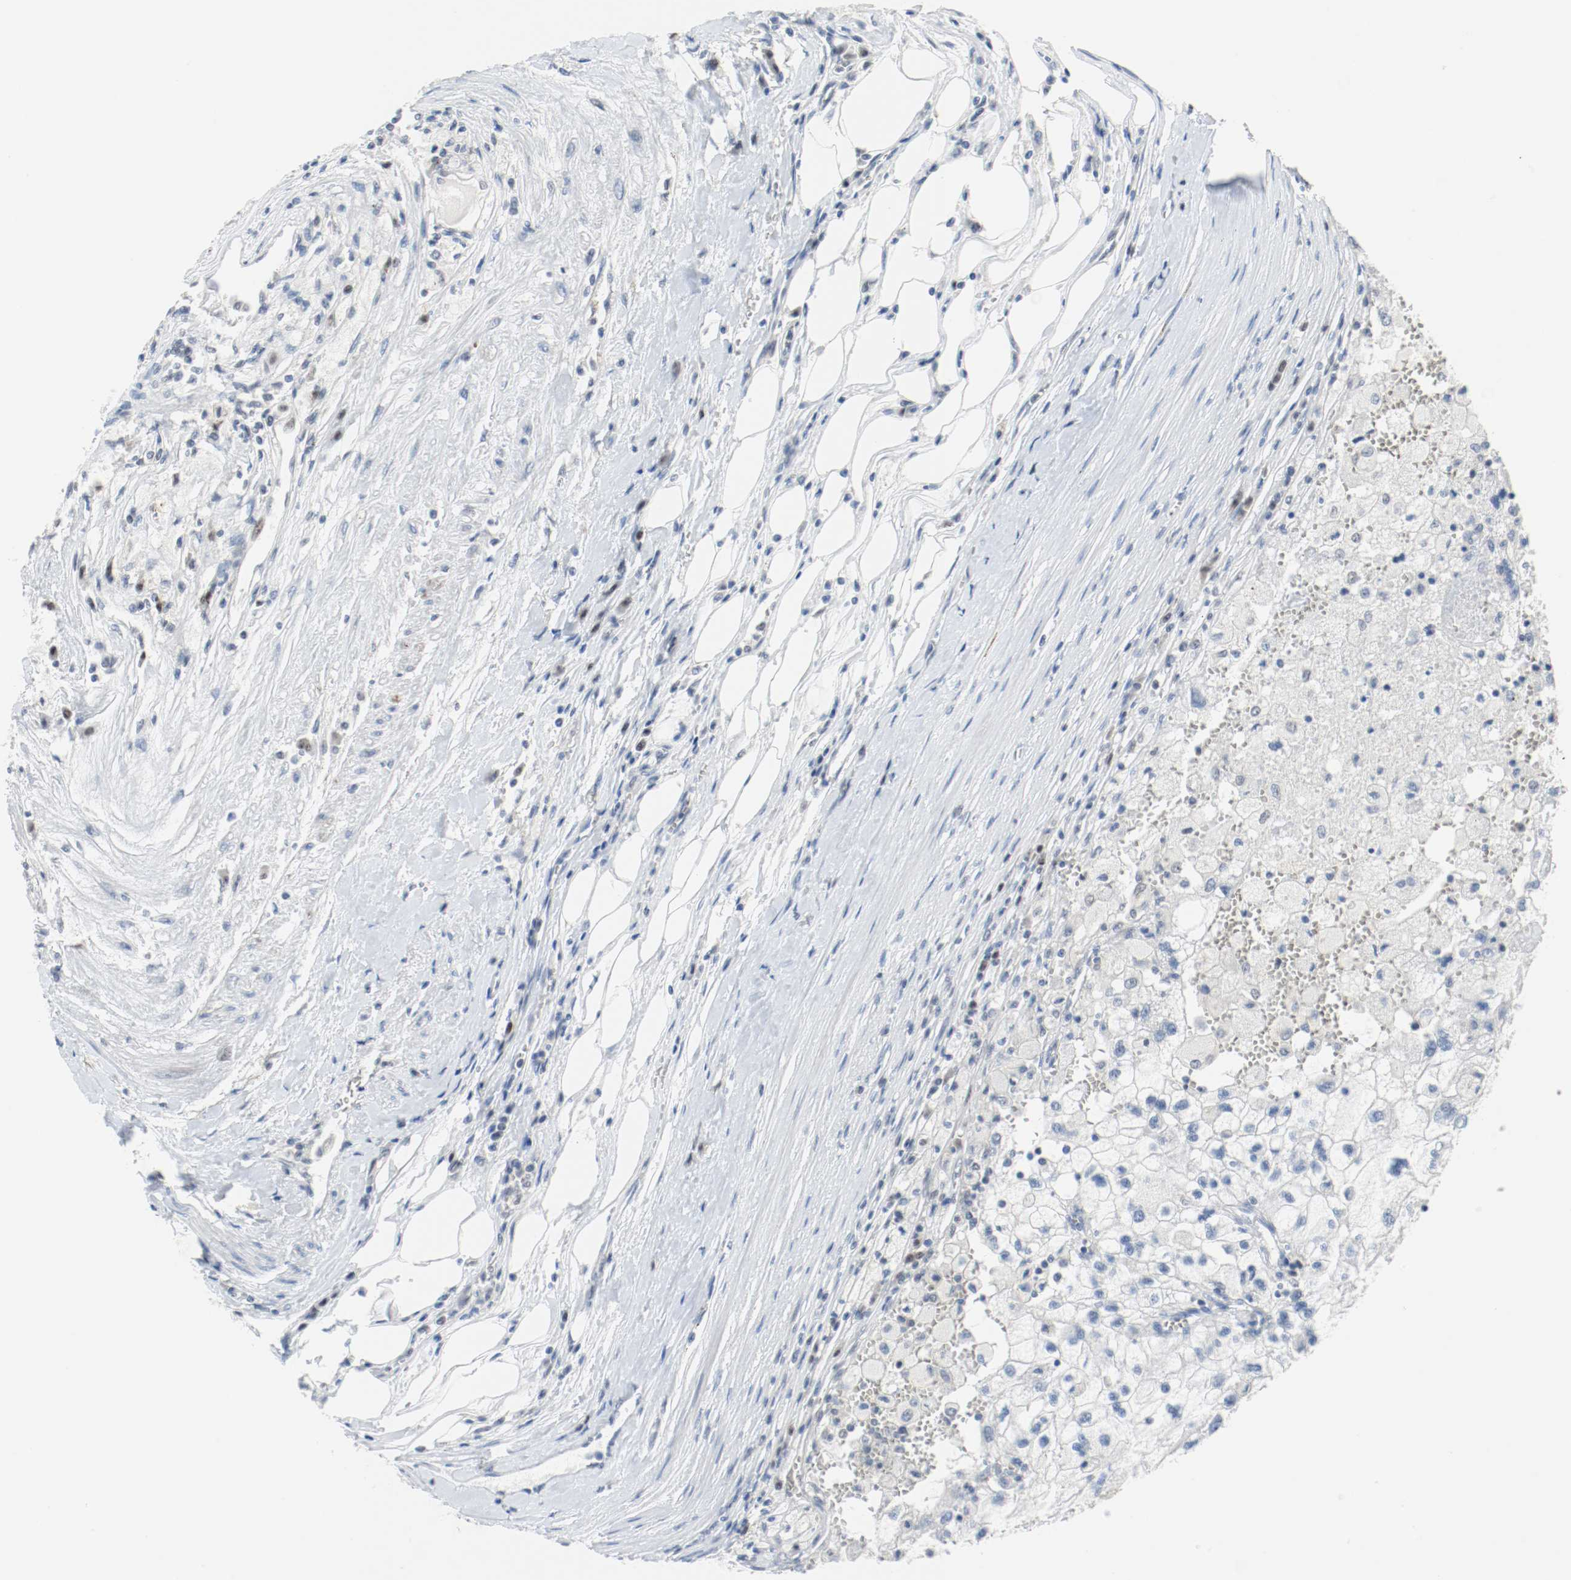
{"staining": {"intensity": "negative", "quantity": "none", "location": "none"}, "tissue": "renal cancer", "cell_type": "Tumor cells", "image_type": "cancer", "snomed": [{"axis": "morphology", "description": "Normal tissue, NOS"}, {"axis": "morphology", "description": "Adenocarcinoma, NOS"}, {"axis": "topography", "description": "Kidney"}], "caption": "Human renal adenocarcinoma stained for a protein using immunohistochemistry displays no positivity in tumor cells.", "gene": "ASH1L", "patient": {"sex": "male", "age": 71}}